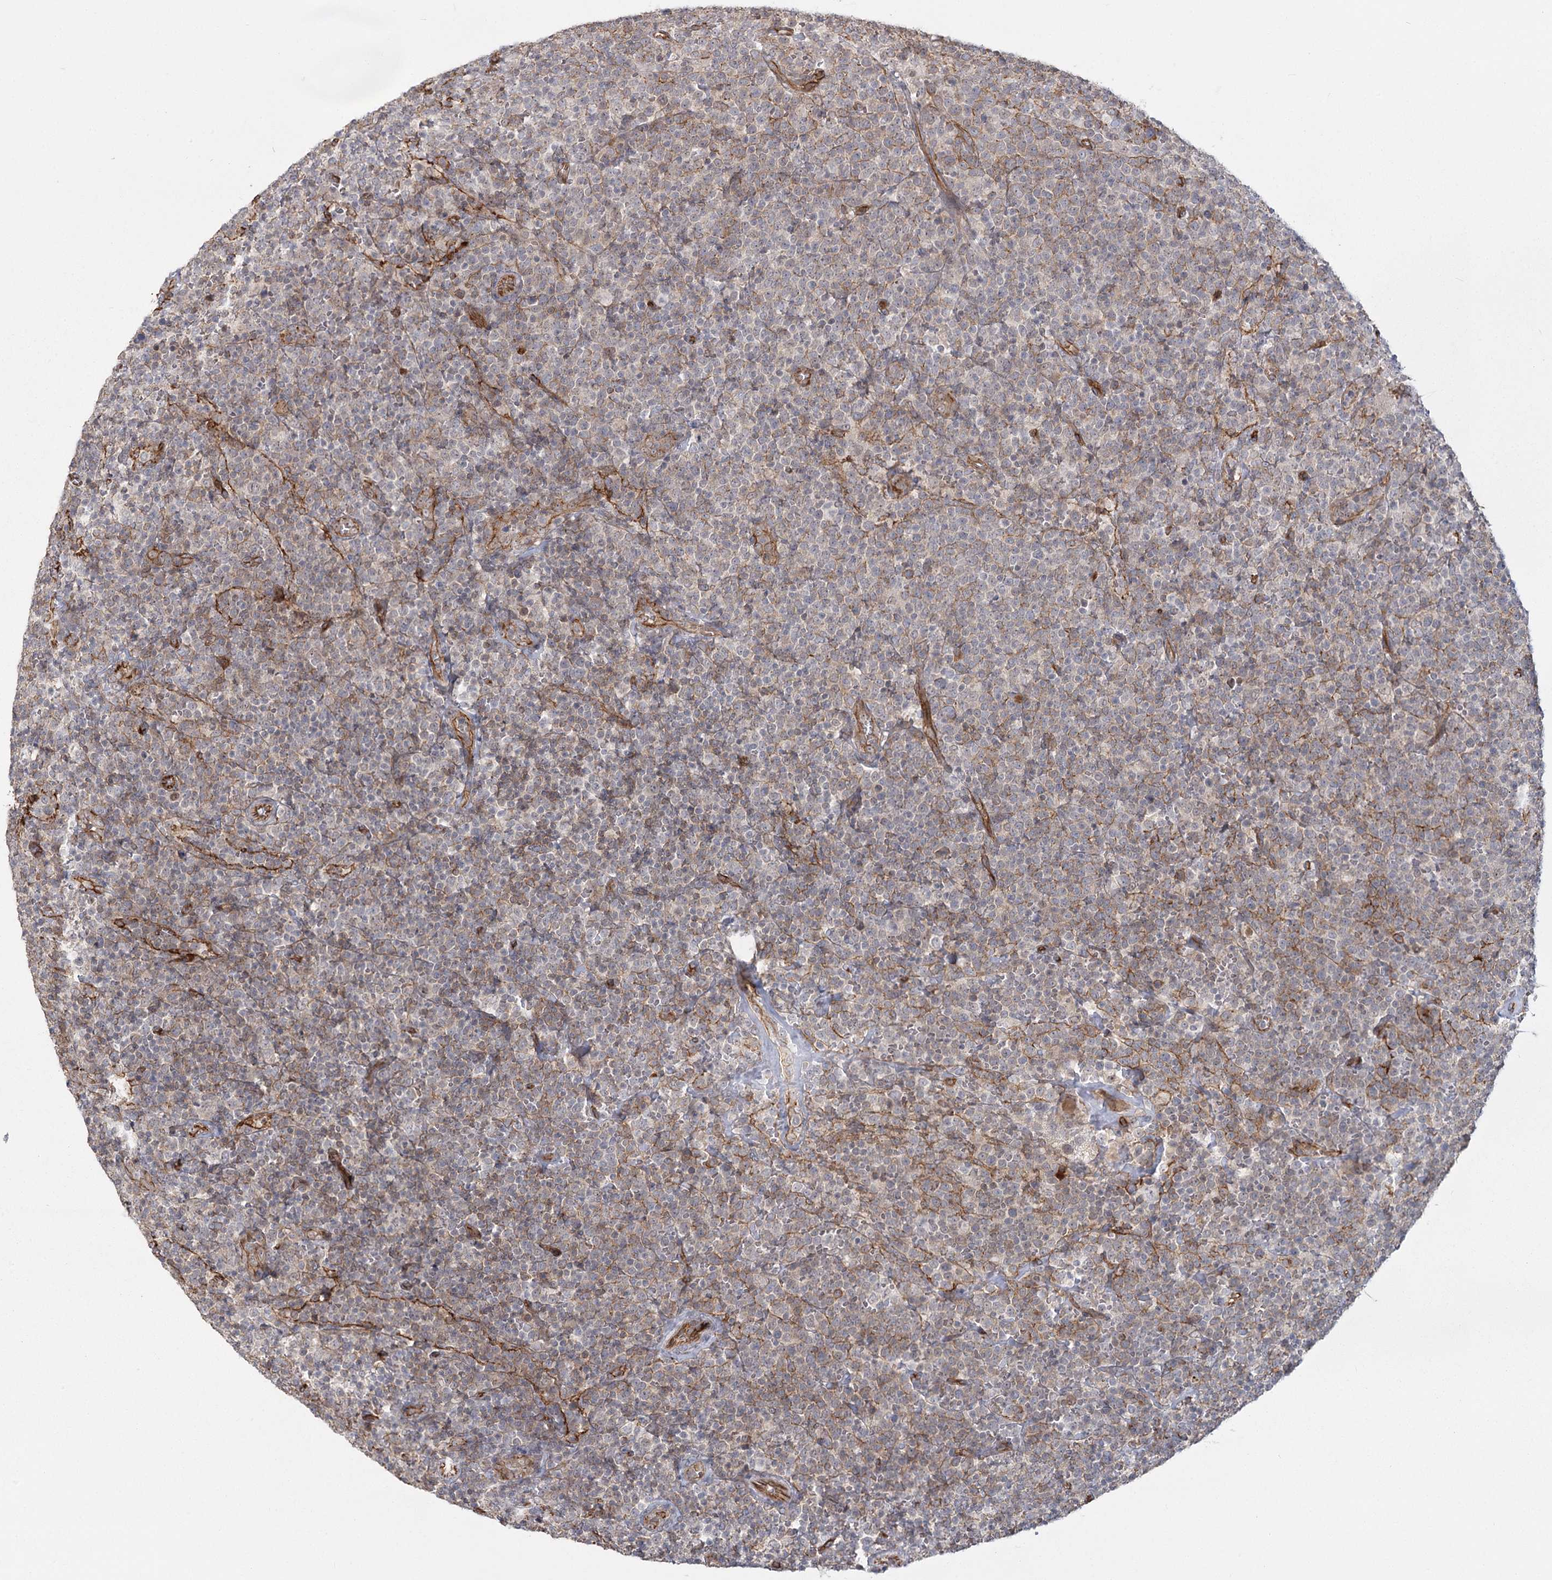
{"staining": {"intensity": "weak", "quantity": "25%-75%", "location": "cytoplasmic/membranous"}, "tissue": "lymphoma", "cell_type": "Tumor cells", "image_type": "cancer", "snomed": [{"axis": "morphology", "description": "Malignant lymphoma, non-Hodgkin's type, High grade"}, {"axis": "topography", "description": "Lymph node"}], "caption": "A histopathology image of malignant lymphoma, non-Hodgkin's type (high-grade) stained for a protein reveals weak cytoplasmic/membranous brown staining in tumor cells.", "gene": "RPP14", "patient": {"sex": "male", "age": 61}}